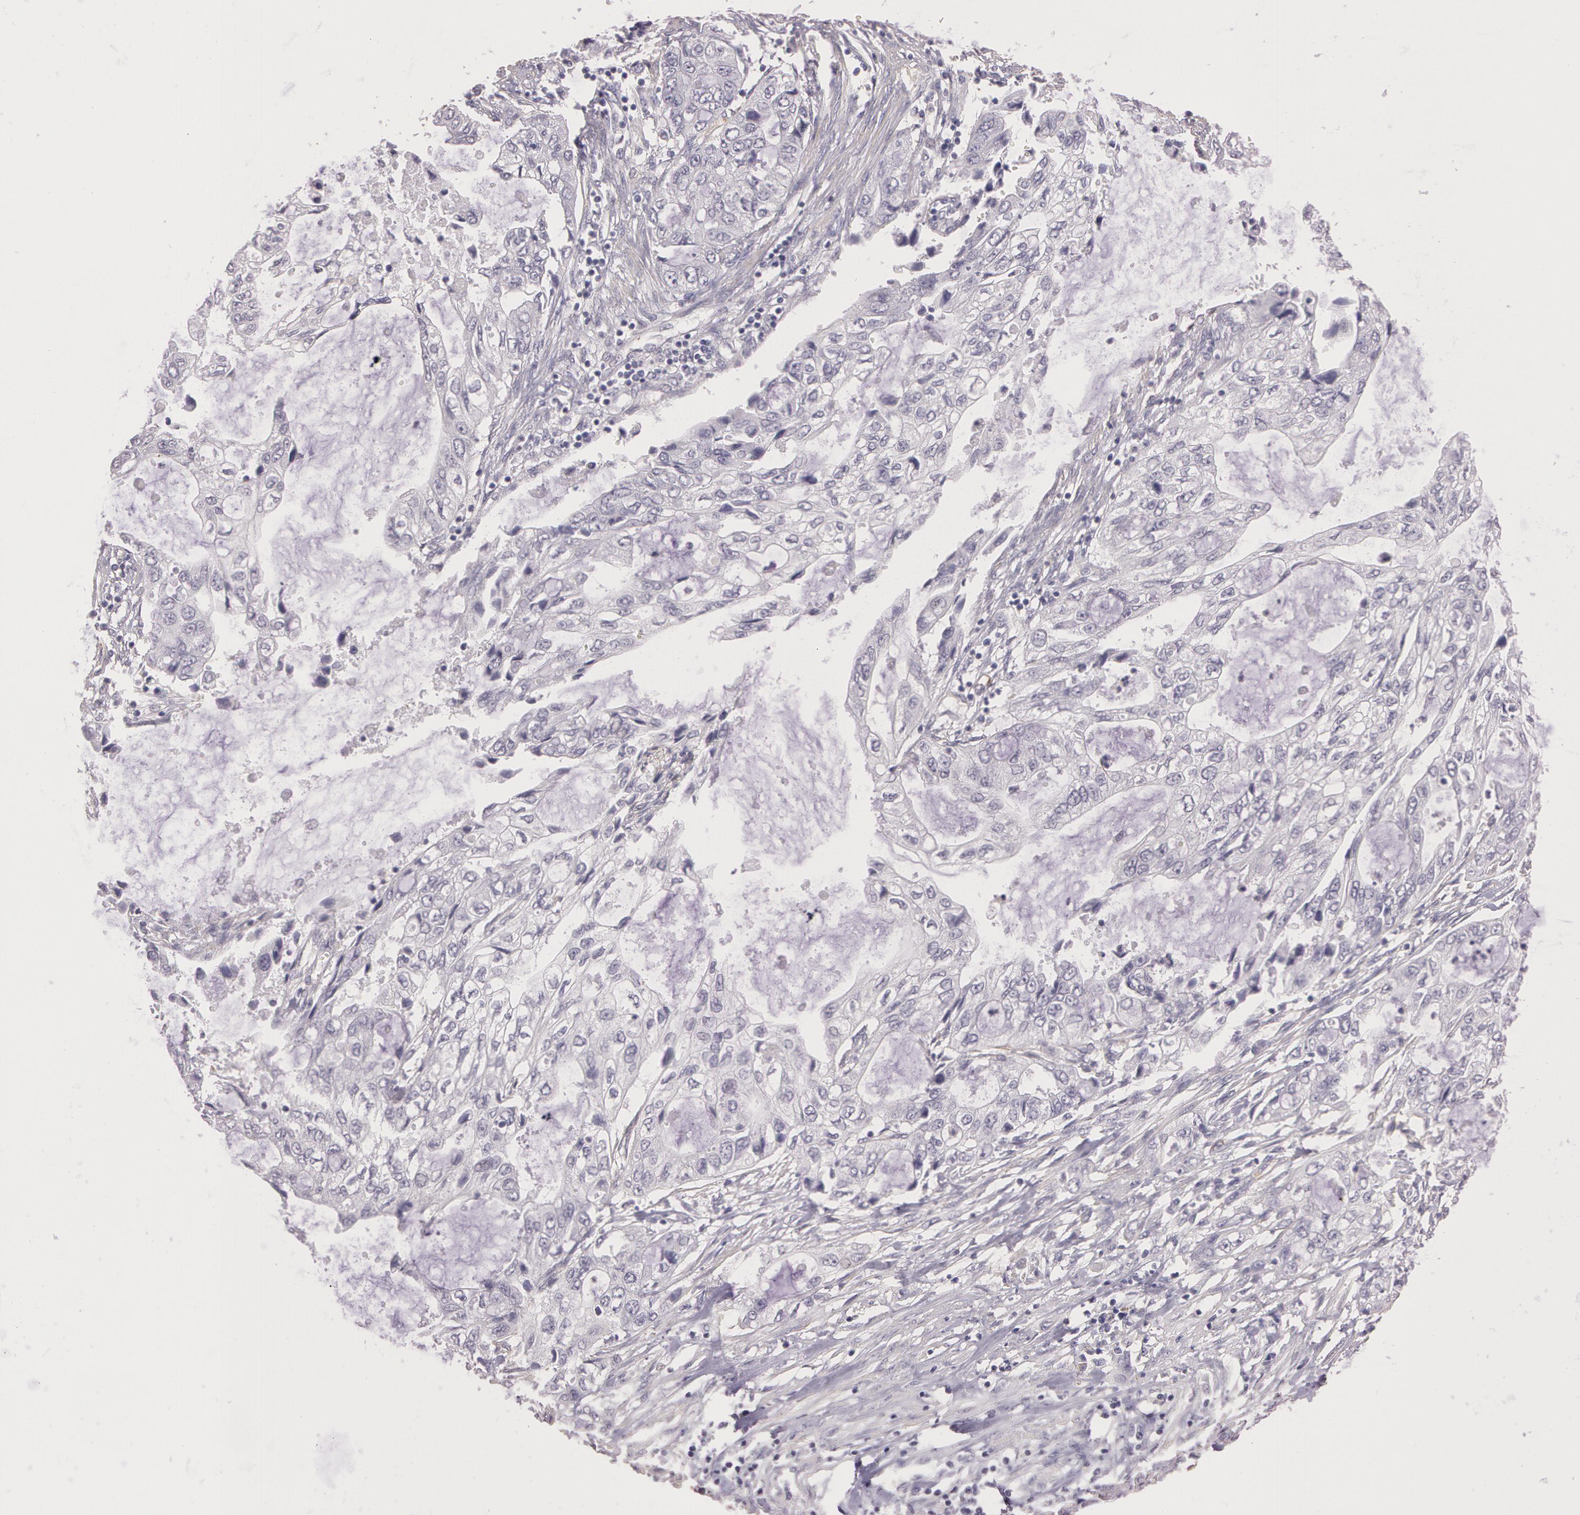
{"staining": {"intensity": "negative", "quantity": "none", "location": "none"}, "tissue": "stomach cancer", "cell_type": "Tumor cells", "image_type": "cancer", "snomed": [{"axis": "morphology", "description": "Adenocarcinoma, NOS"}, {"axis": "topography", "description": "Stomach, upper"}], "caption": "The photomicrograph reveals no staining of tumor cells in stomach adenocarcinoma.", "gene": "G2E3", "patient": {"sex": "female", "age": 52}}